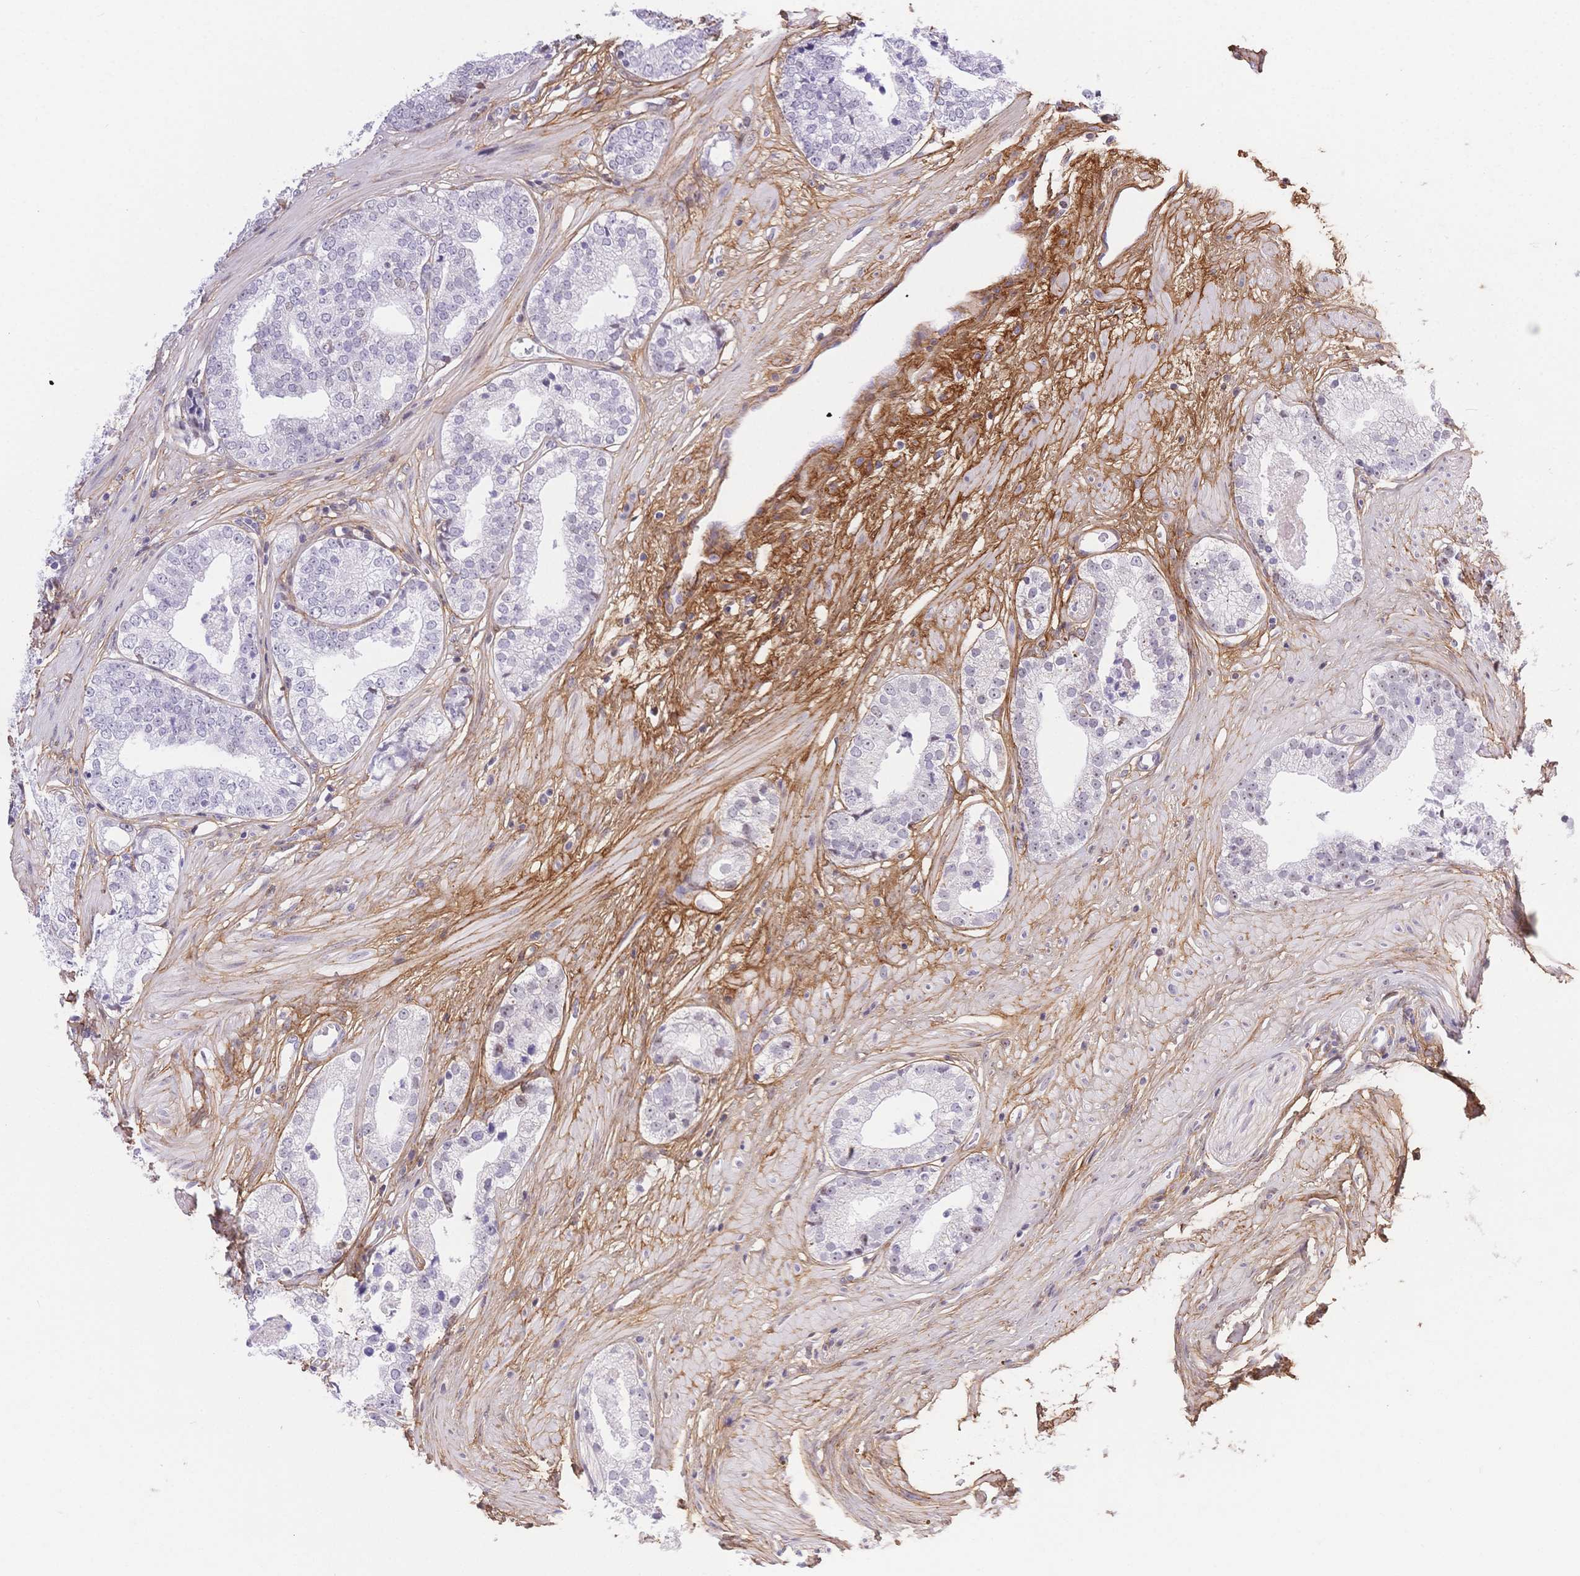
{"staining": {"intensity": "weak", "quantity": "<25%", "location": "nuclear"}, "tissue": "prostate cancer", "cell_type": "Tumor cells", "image_type": "cancer", "snomed": [{"axis": "morphology", "description": "Adenocarcinoma, Low grade"}, {"axis": "topography", "description": "Prostate"}], "caption": "Immunohistochemical staining of human prostate cancer (adenocarcinoma (low-grade)) exhibits no significant staining in tumor cells. Nuclei are stained in blue.", "gene": "PDZD2", "patient": {"sex": "male", "age": 60}}